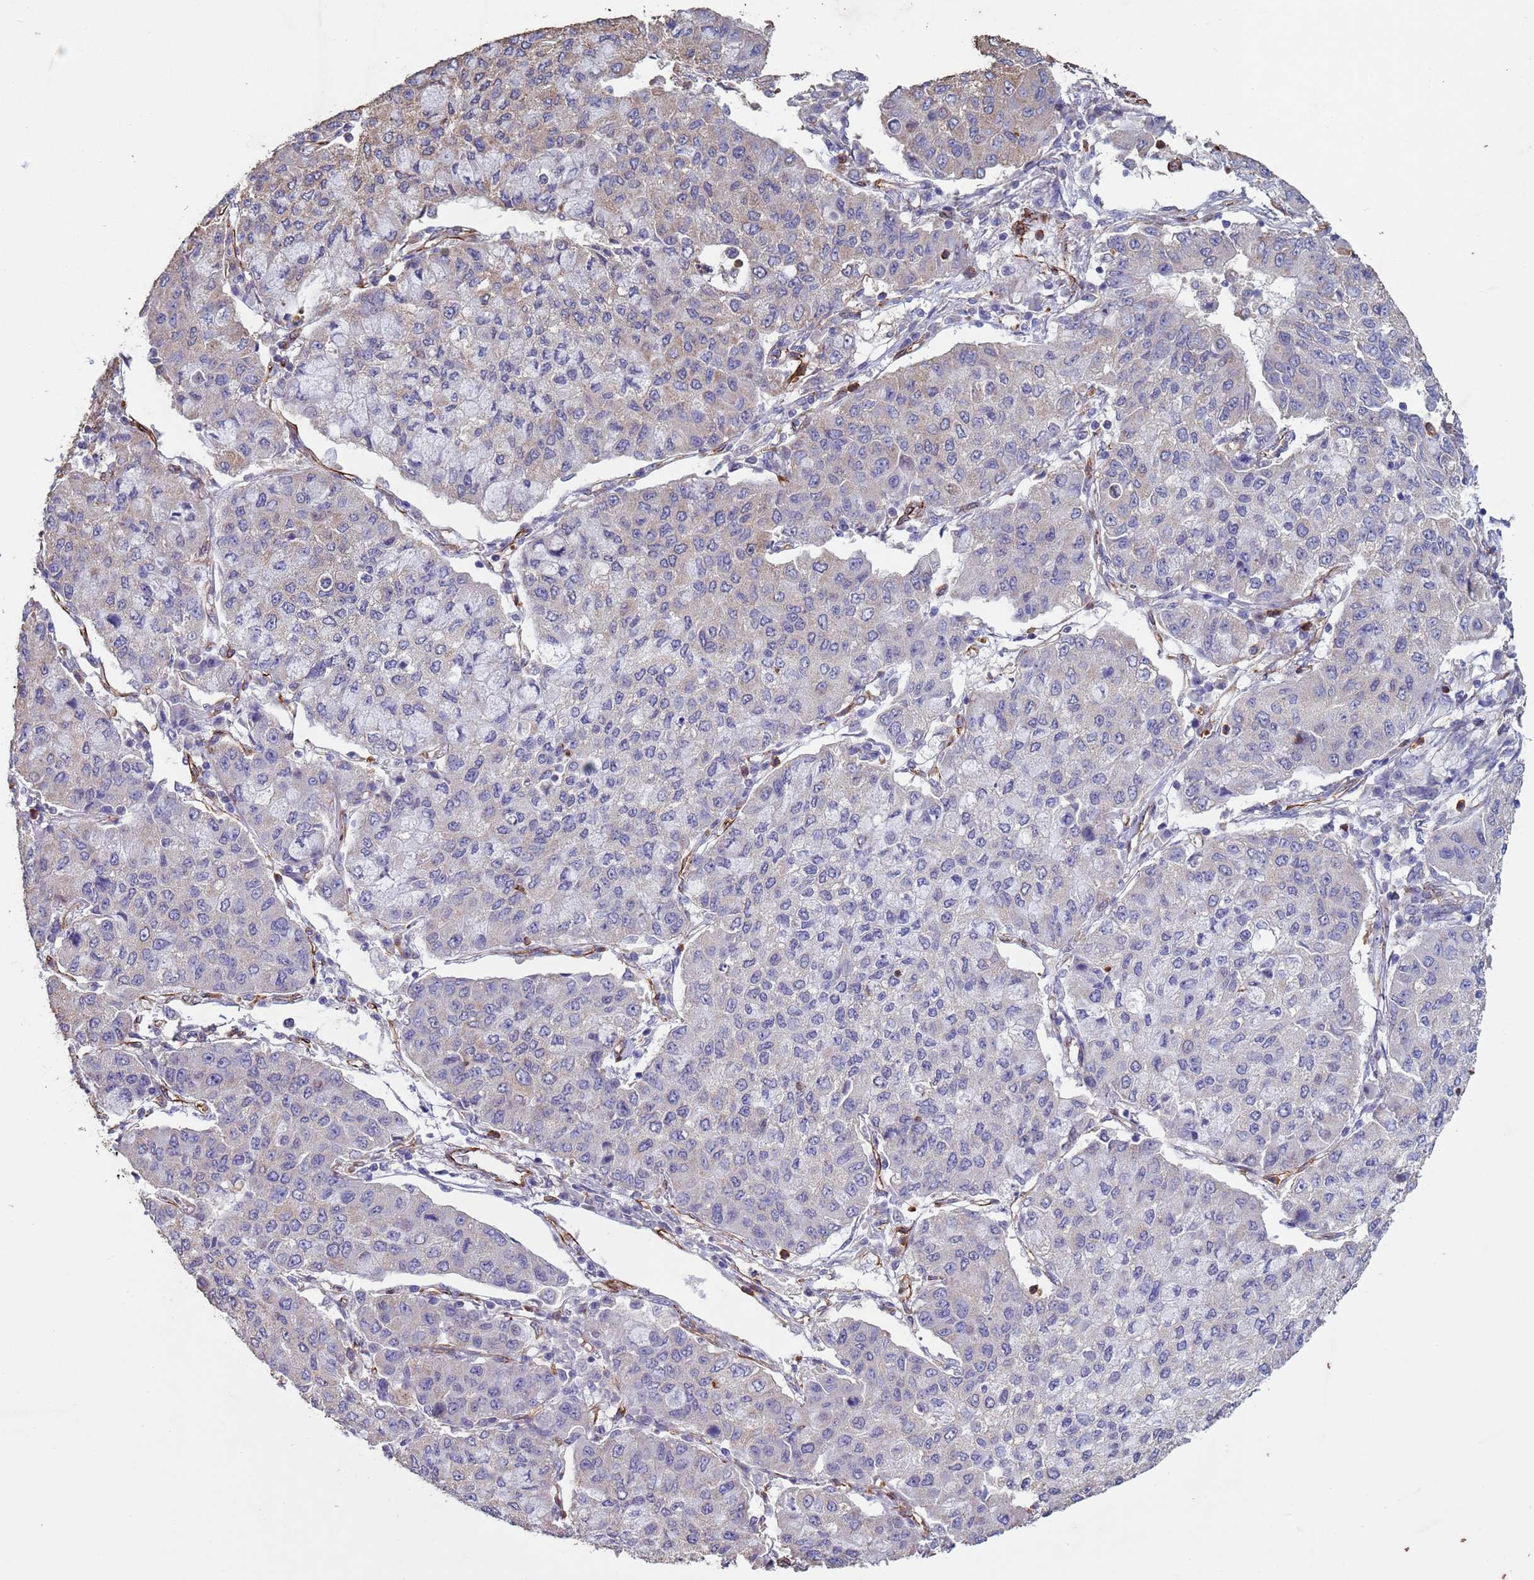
{"staining": {"intensity": "weak", "quantity": "<25%", "location": "cytoplasmic/membranous"}, "tissue": "lung cancer", "cell_type": "Tumor cells", "image_type": "cancer", "snomed": [{"axis": "morphology", "description": "Squamous cell carcinoma, NOS"}, {"axis": "topography", "description": "Lung"}], "caption": "Photomicrograph shows no significant protein staining in tumor cells of lung squamous cell carcinoma.", "gene": "GASK1A", "patient": {"sex": "male", "age": 74}}